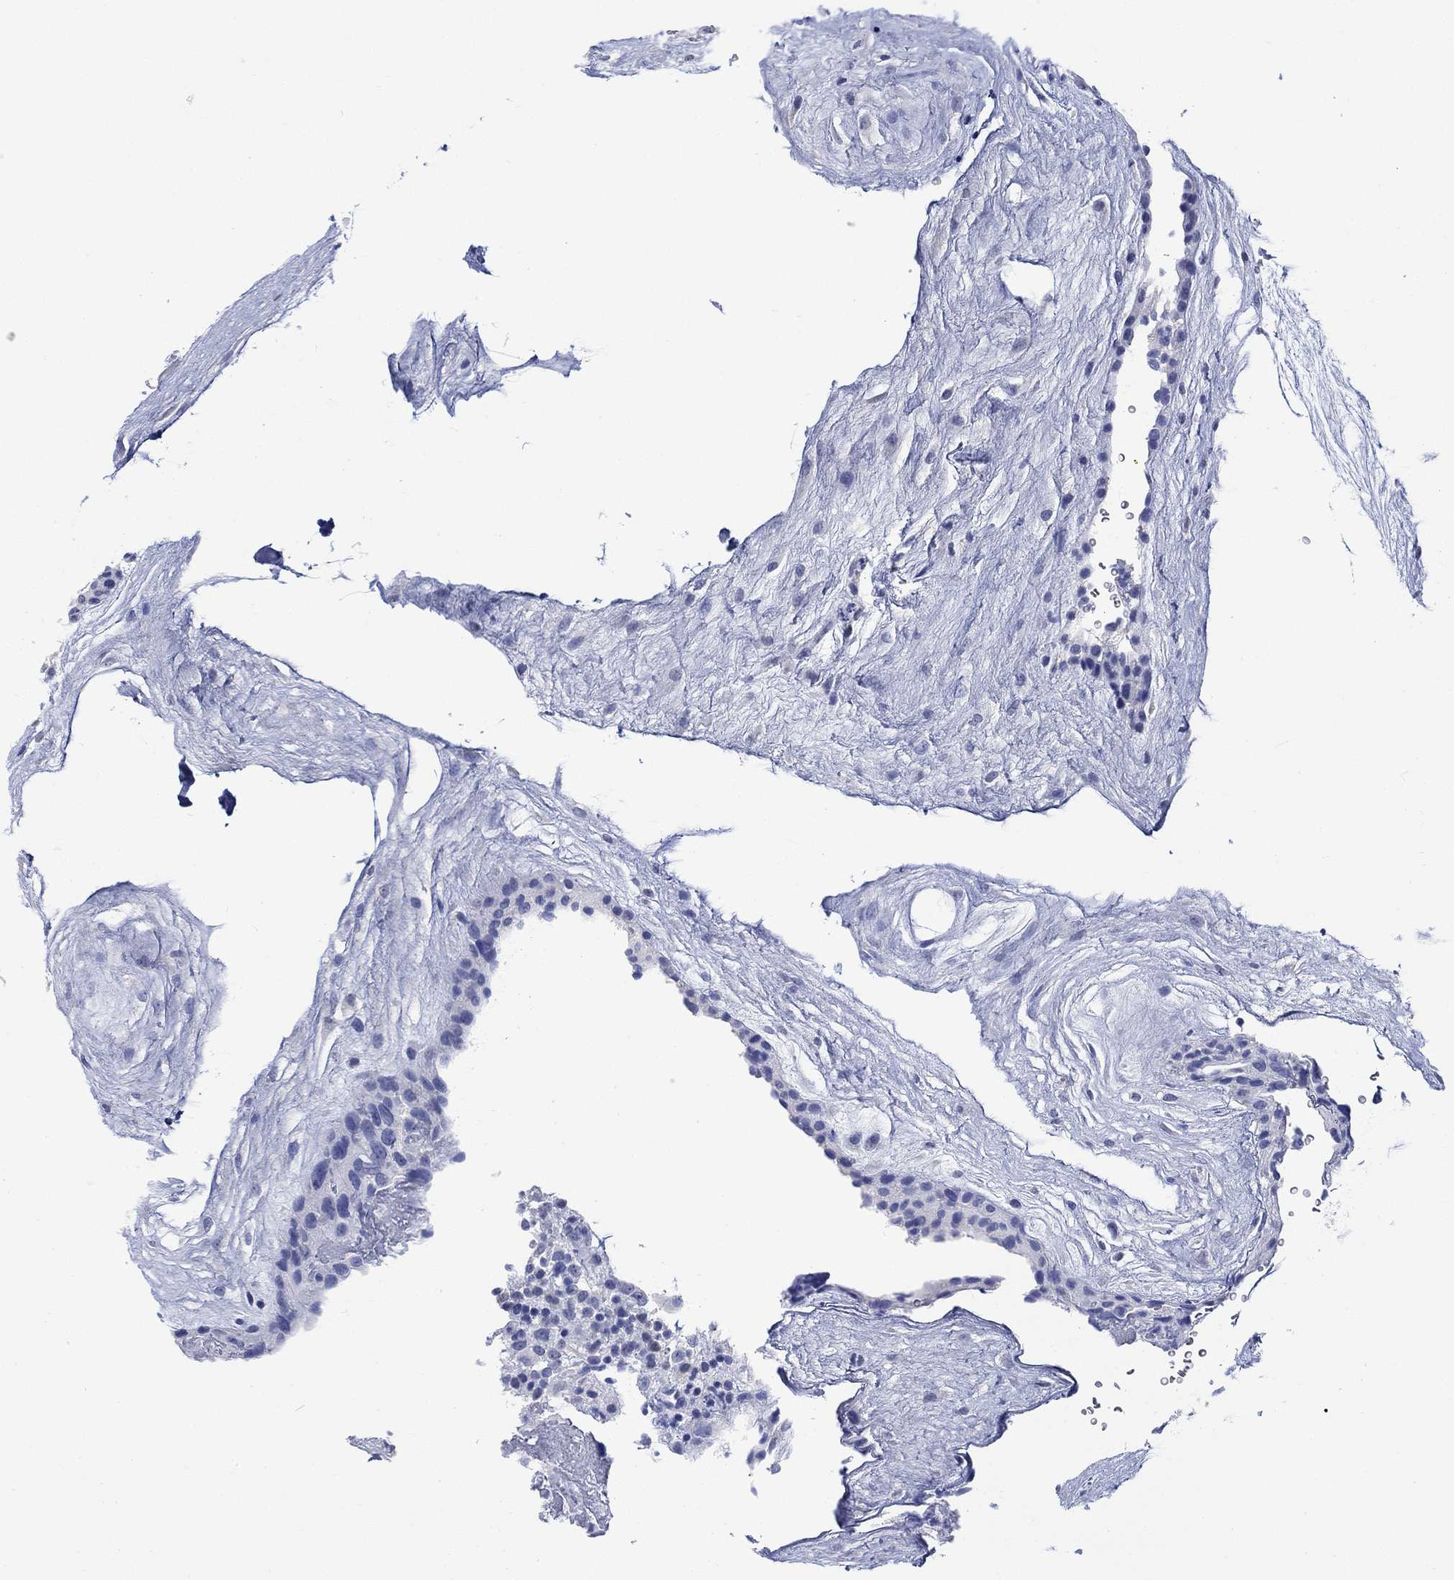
{"staining": {"intensity": "negative", "quantity": "none", "location": "none"}, "tissue": "placenta", "cell_type": "Decidual cells", "image_type": "normal", "snomed": [{"axis": "morphology", "description": "Normal tissue, NOS"}, {"axis": "topography", "description": "Placenta"}], "caption": "A high-resolution micrograph shows immunohistochemistry (IHC) staining of normal placenta, which reveals no significant staining in decidual cells.", "gene": "MSI1", "patient": {"sex": "female", "age": 19}}